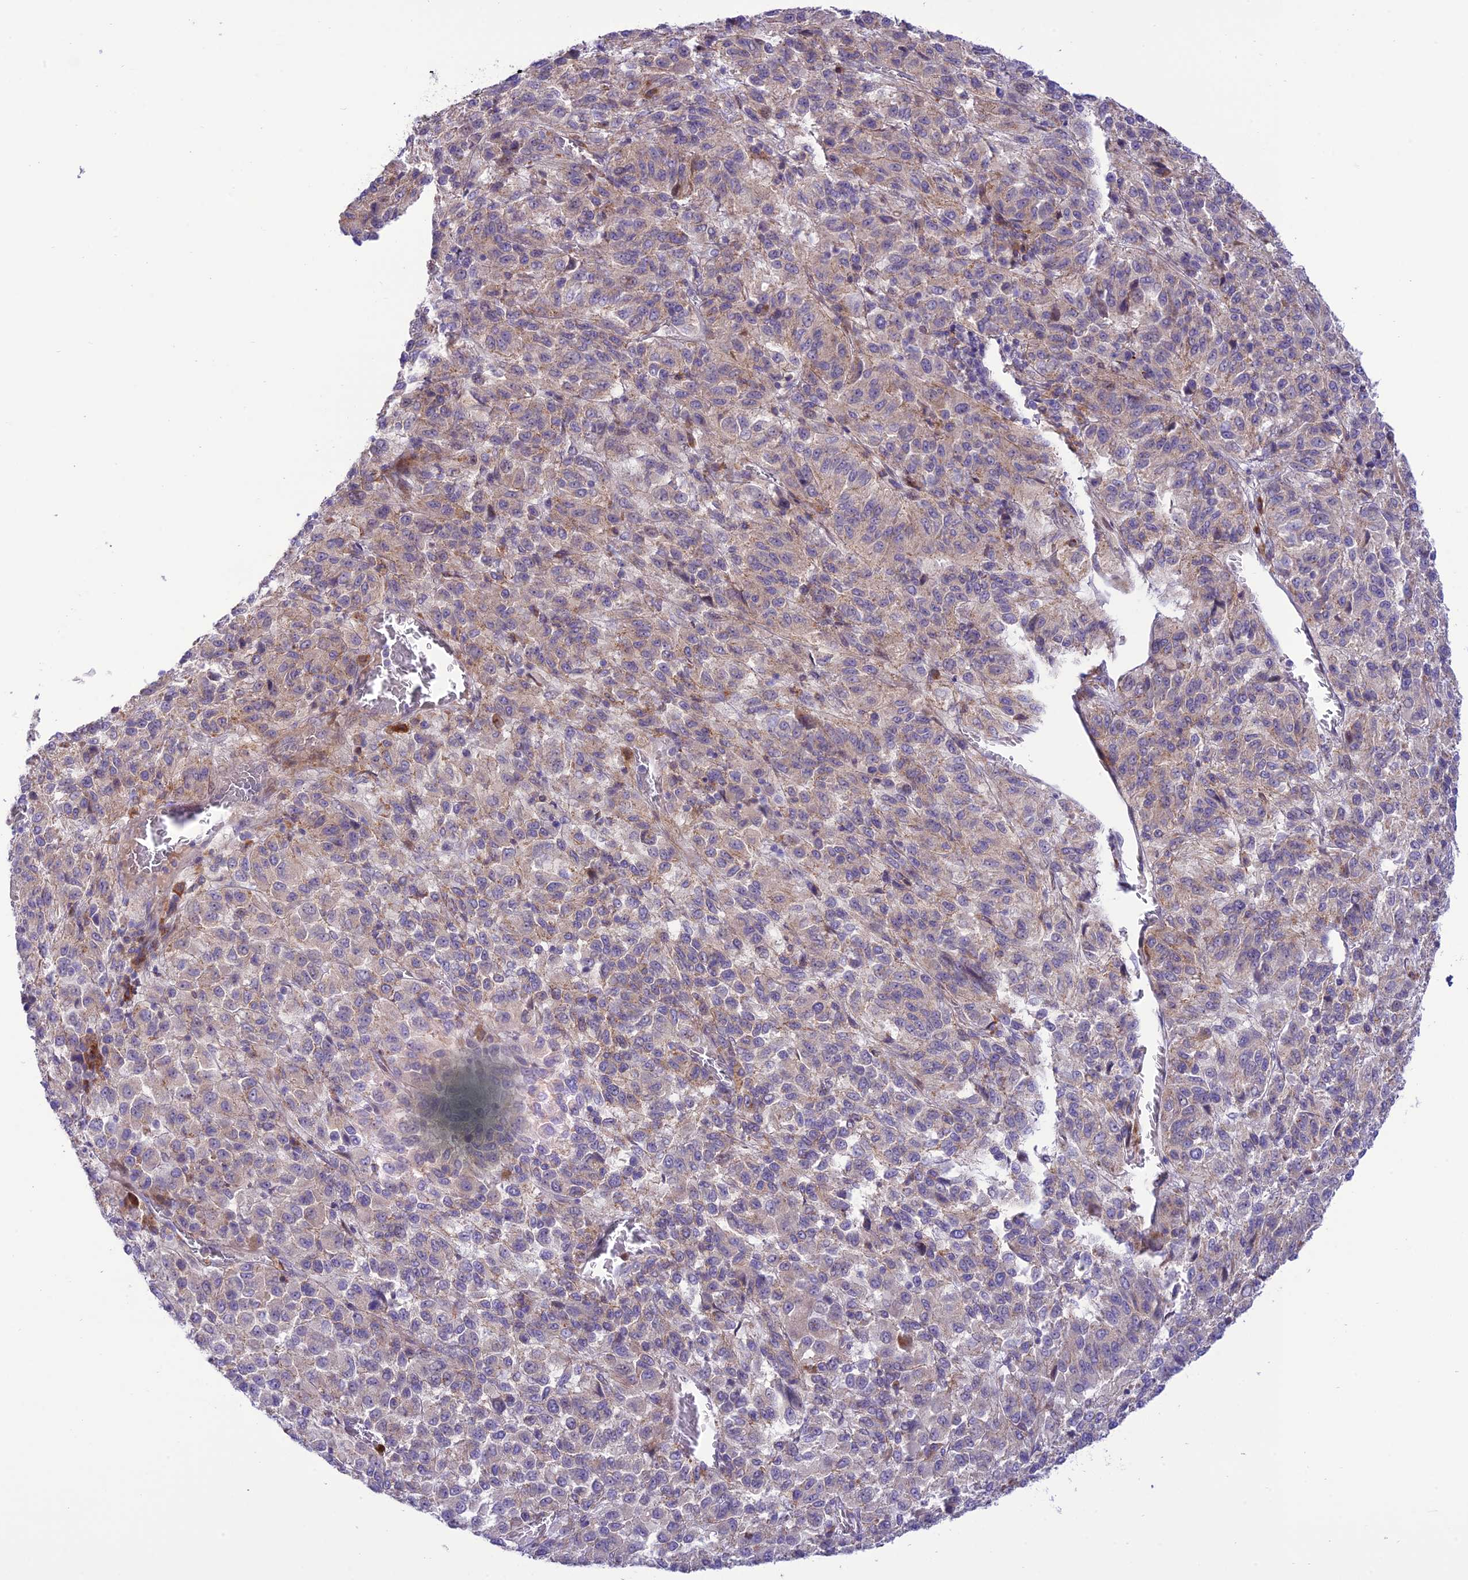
{"staining": {"intensity": "weak", "quantity": "25%-75%", "location": "cytoplasmic/membranous"}, "tissue": "melanoma", "cell_type": "Tumor cells", "image_type": "cancer", "snomed": [{"axis": "morphology", "description": "Malignant melanoma, Metastatic site"}, {"axis": "topography", "description": "Lung"}], "caption": "Malignant melanoma (metastatic site) stained for a protein shows weak cytoplasmic/membranous positivity in tumor cells.", "gene": "JMY", "patient": {"sex": "male", "age": 64}}